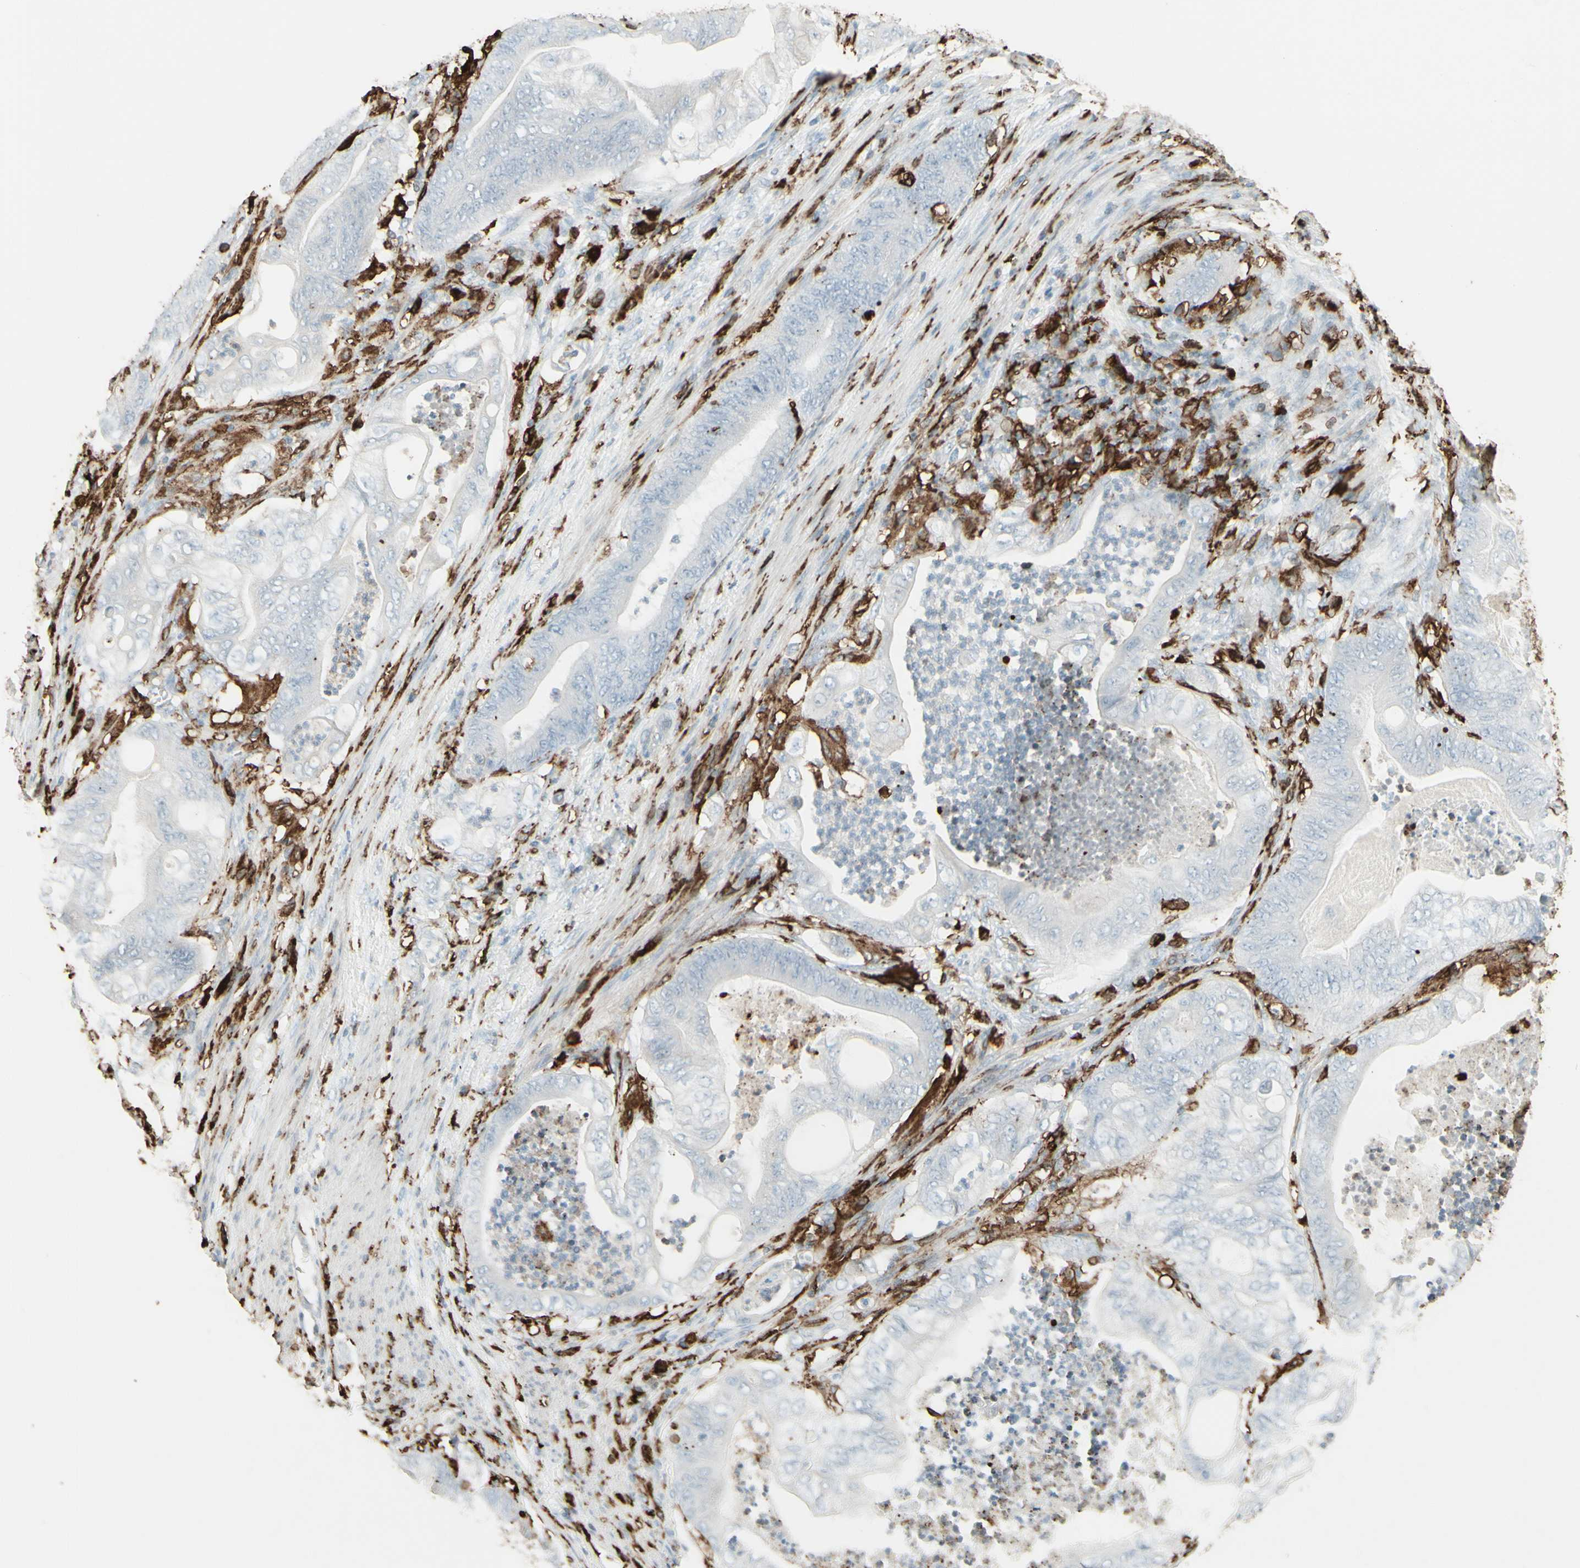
{"staining": {"intensity": "negative", "quantity": "none", "location": "none"}, "tissue": "stomach cancer", "cell_type": "Tumor cells", "image_type": "cancer", "snomed": [{"axis": "morphology", "description": "Adenocarcinoma, NOS"}, {"axis": "topography", "description": "Stomach"}], "caption": "Immunohistochemistry of stomach adenocarcinoma shows no positivity in tumor cells.", "gene": "HLA-DPB1", "patient": {"sex": "female", "age": 73}}